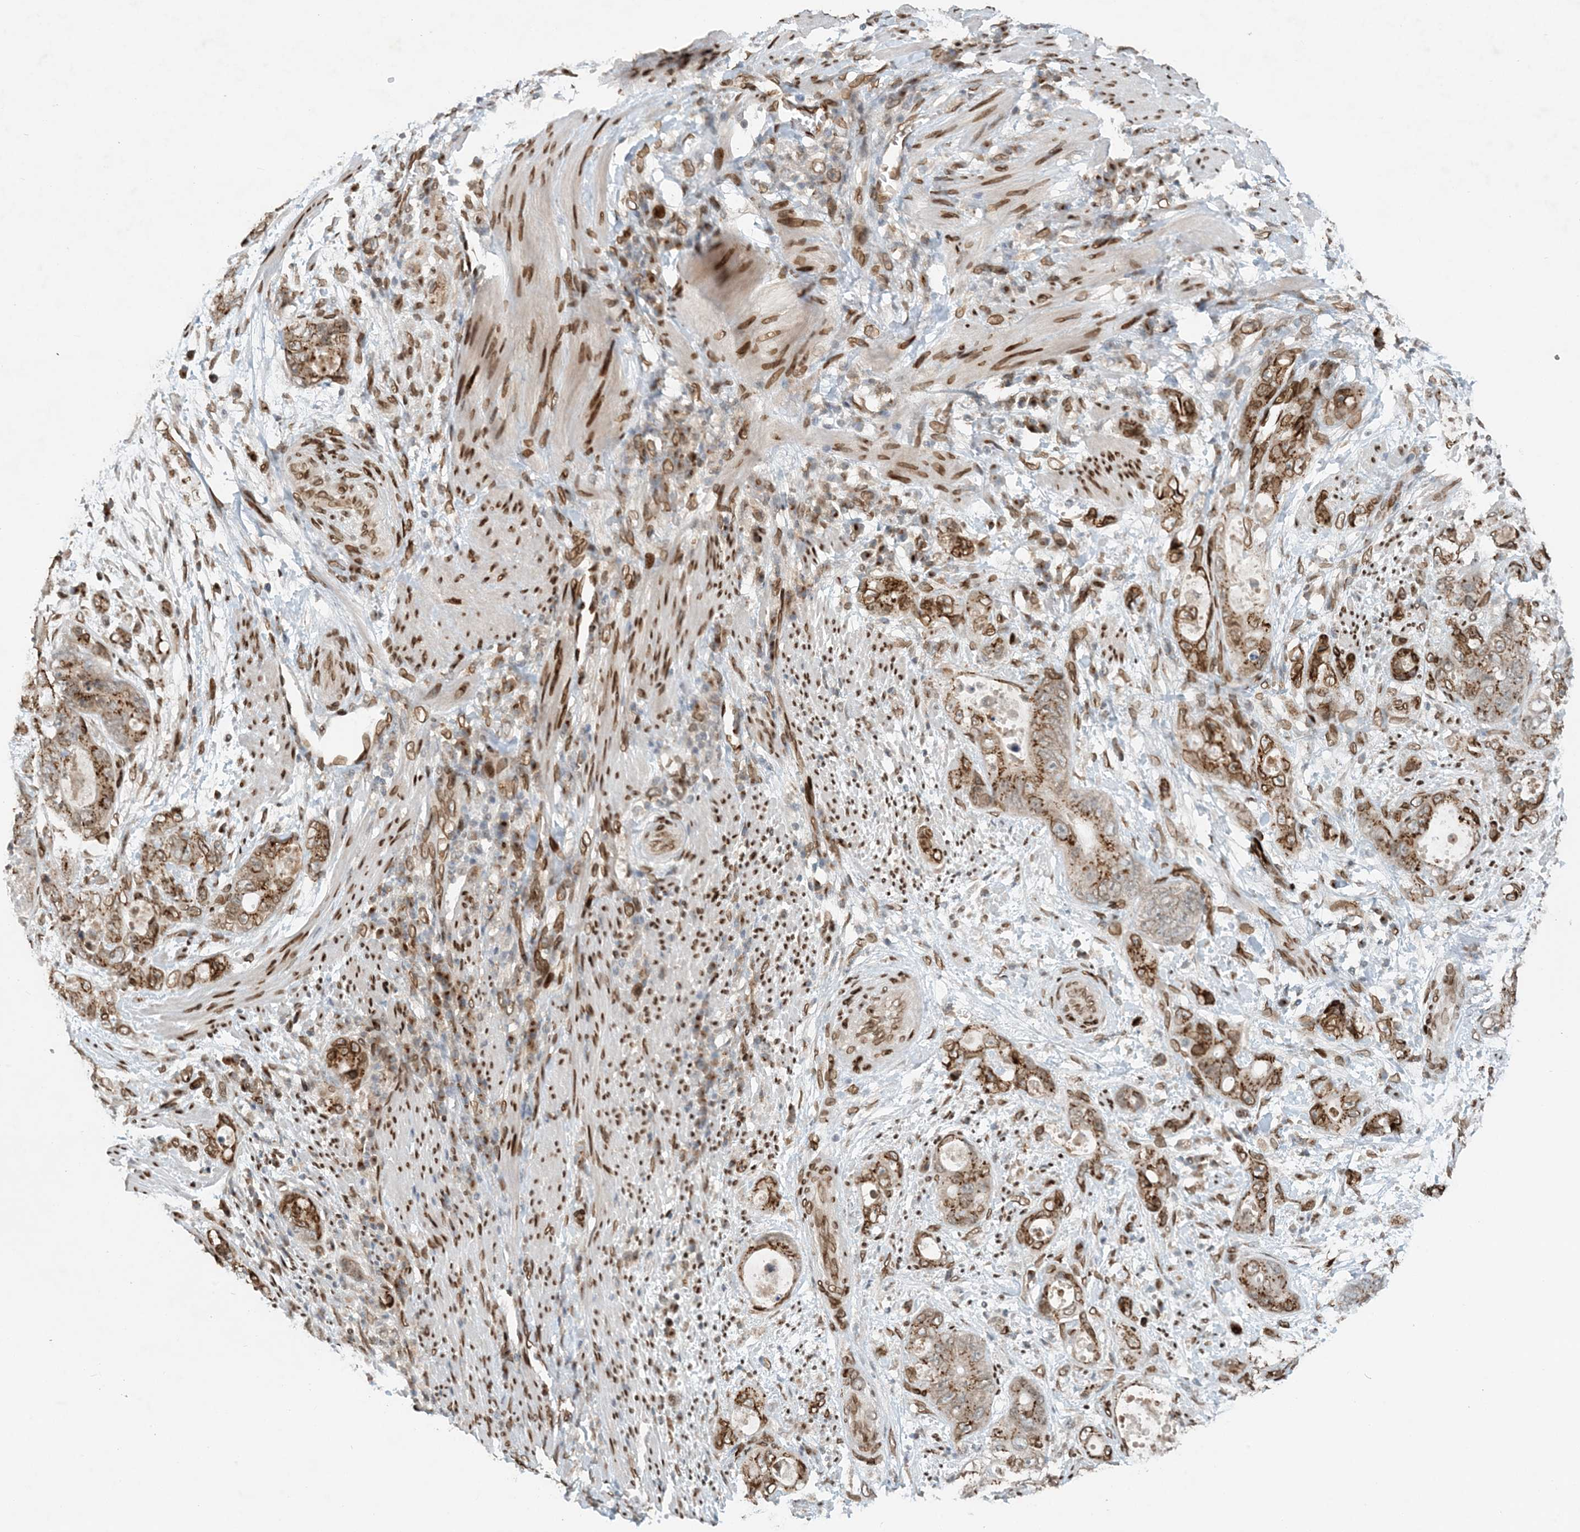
{"staining": {"intensity": "moderate", "quantity": ">75%", "location": "cytoplasmic/membranous"}, "tissue": "stomach cancer", "cell_type": "Tumor cells", "image_type": "cancer", "snomed": [{"axis": "morphology", "description": "Adenocarcinoma, NOS"}, {"axis": "topography", "description": "Stomach"}], "caption": "A photomicrograph showing moderate cytoplasmic/membranous staining in approximately >75% of tumor cells in stomach cancer (adenocarcinoma), as visualized by brown immunohistochemical staining.", "gene": "SLC35A2", "patient": {"sex": "female", "age": 89}}